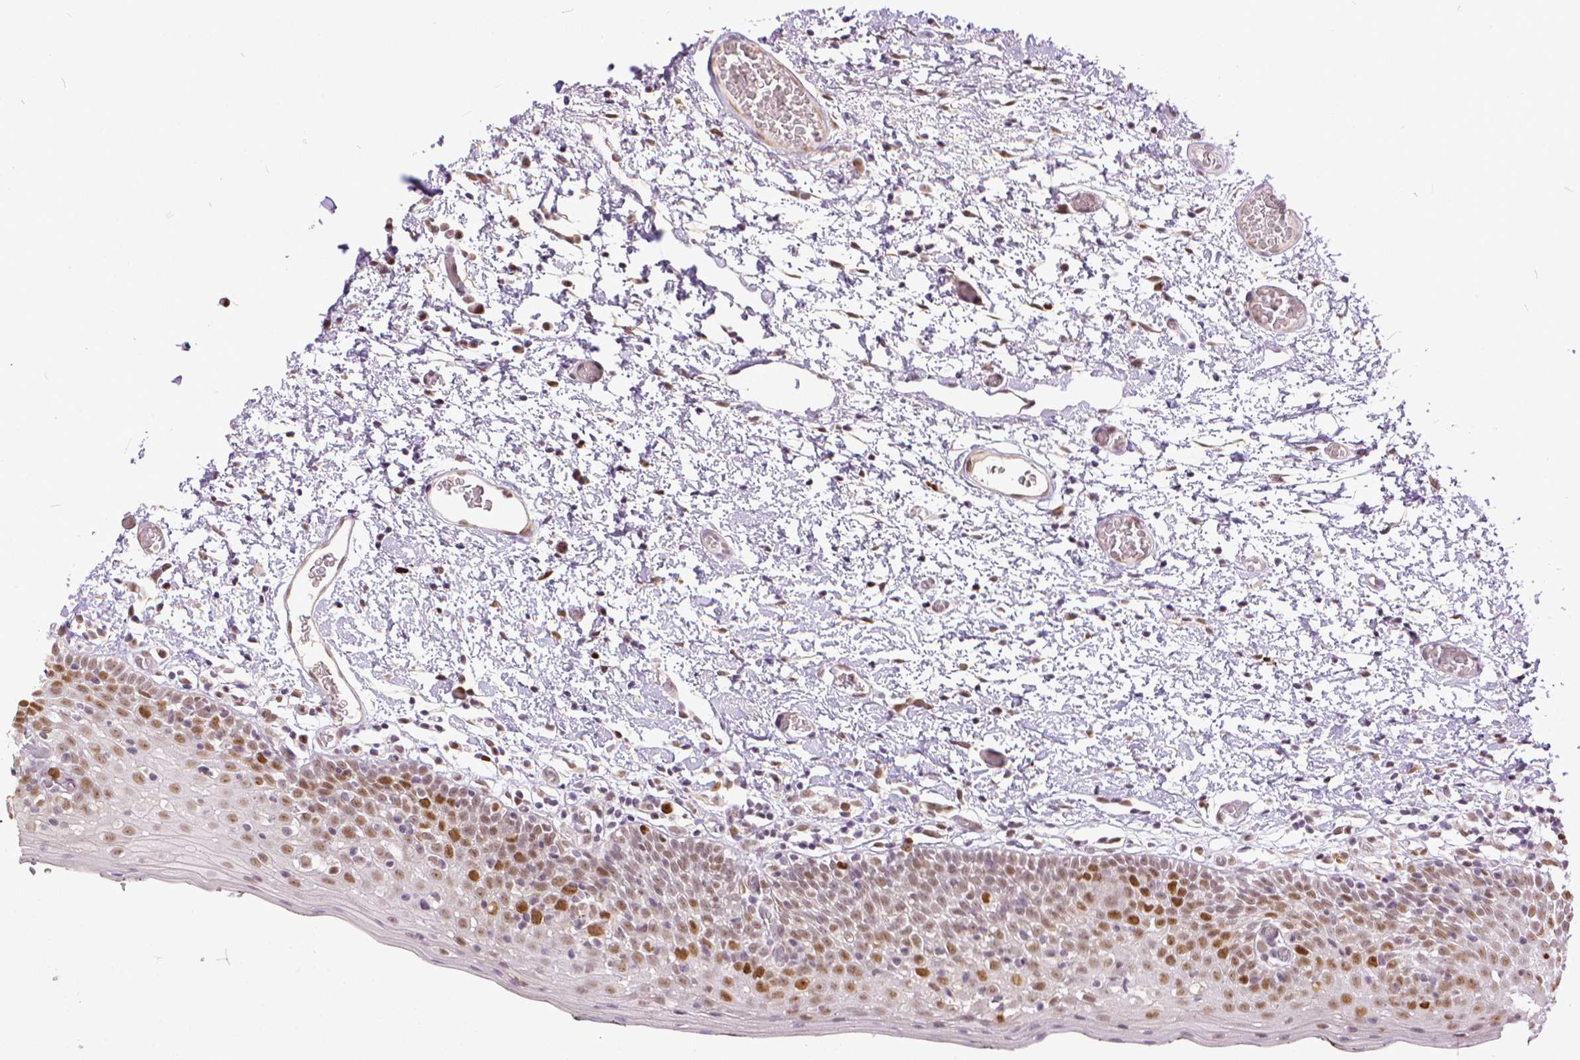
{"staining": {"intensity": "moderate", "quantity": ">75%", "location": "nuclear"}, "tissue": "oral mucosa", "cell_type": "Squamous epithelial cells", "image_type": "normal", "snomed": [{"axis": "morphology", "description": "Normal tissue, NOS"}, {"axis": "morphology", "description": "Squamous cell carcinoma, NOS"}, {"axis": "topography", "description": "Oral tissue"}, {"axis": "topography", "description": "Head-Neck"}], "caption": "Immunohistochemical staining of benign oral mucosa exhibits medium levels of moderate nuclear positivity in approximately >75% of squamous epithelial cells.", "gene": "ERCC1", "patient": {"sex": "male", "age": 69}}